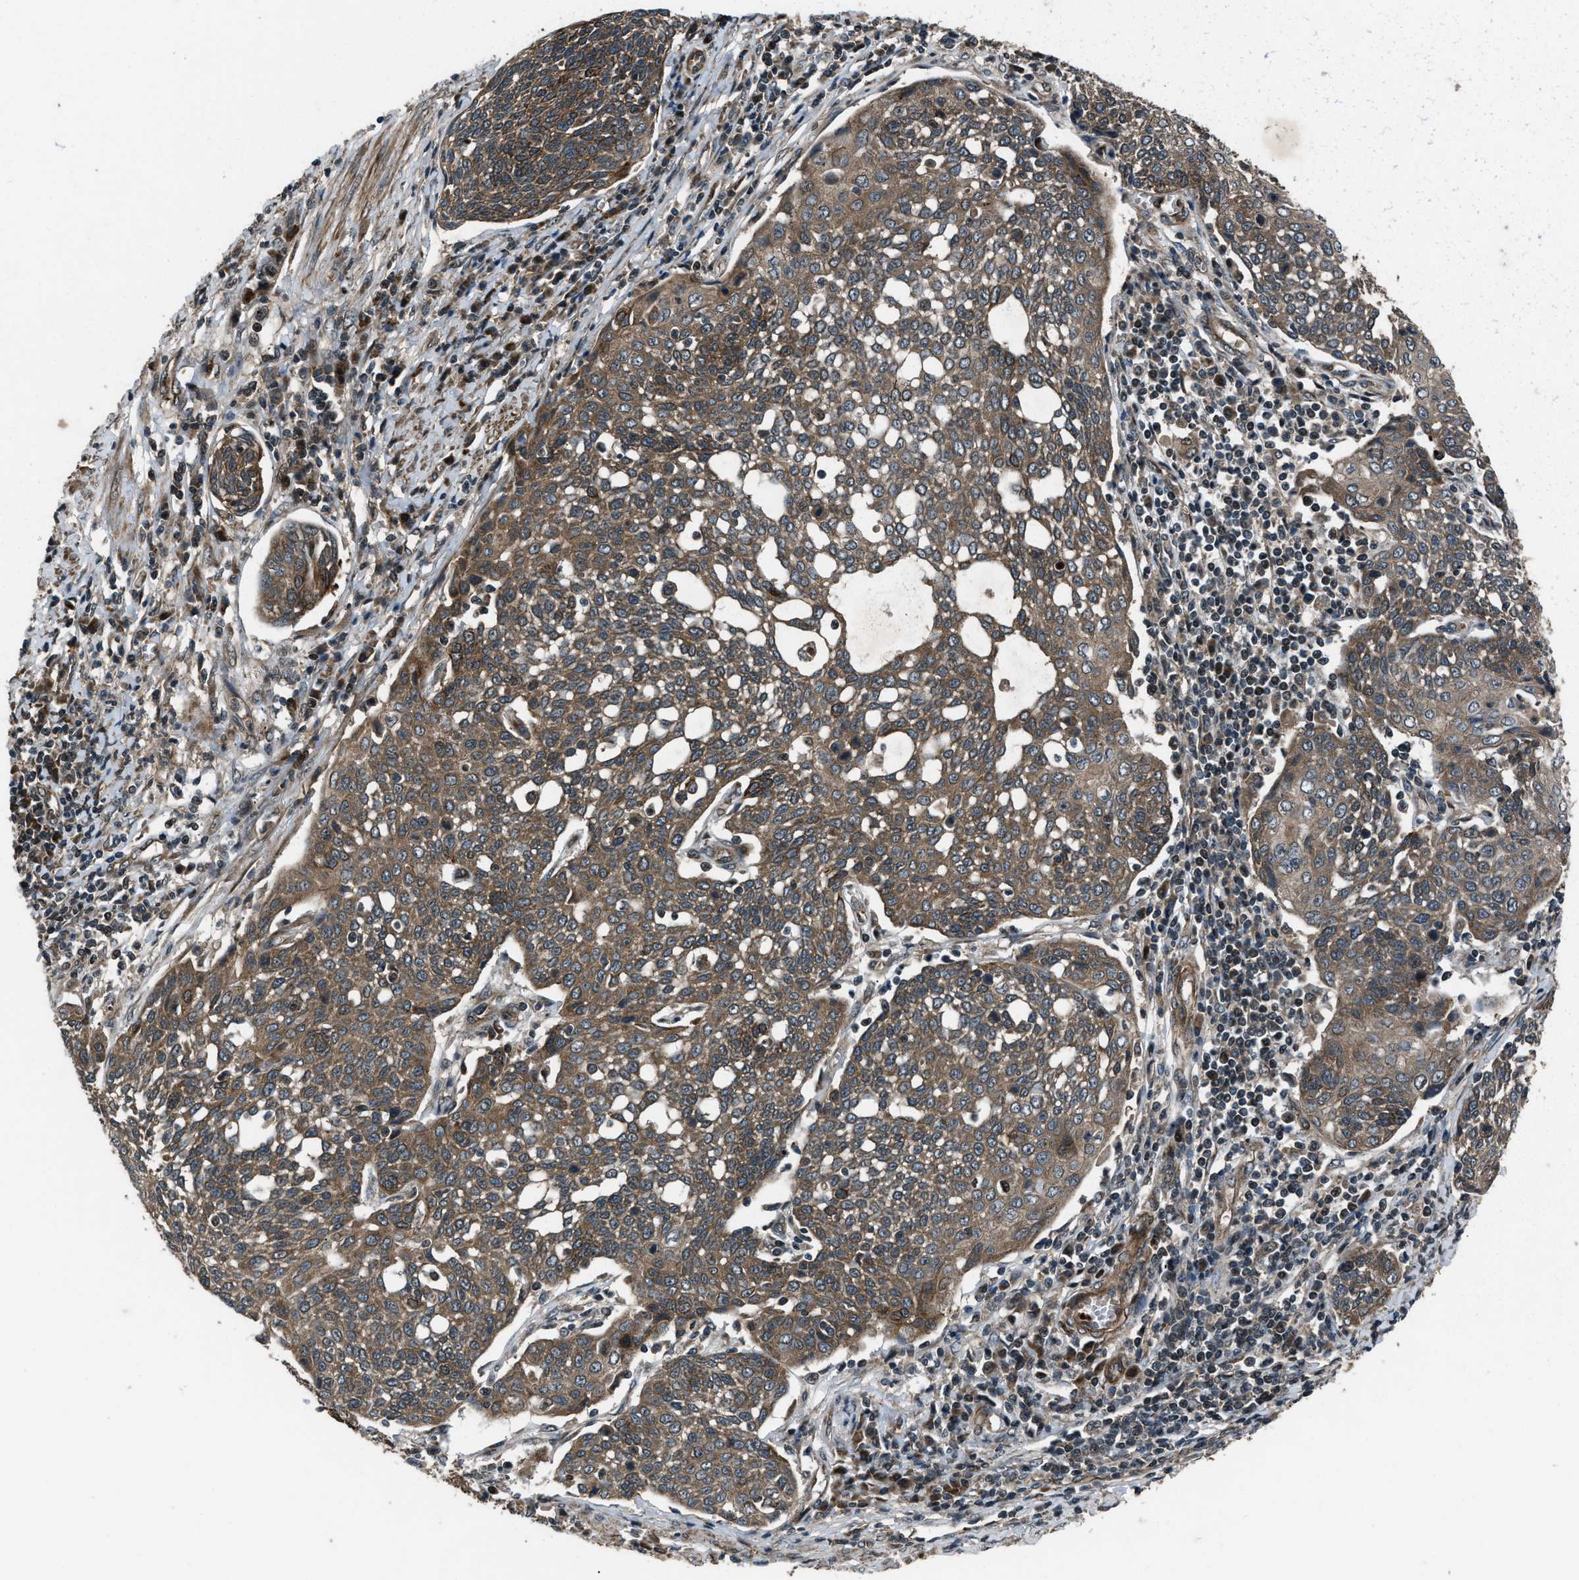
{"staining": {"intensity": "moderate", "quantity": ">75%", "location": "cytoplasmic/membranous"}, "tissue": "cervical cancer", "cell_type": "Tumor cells", "image_type": "cancer", "snomed": [{"axis": "morphology", "description": "Squamous cell carcinoma, NOS"}, {"axis": "topography", "description": "Cervix"}], "caption": "Moderate cytoplasmic/membranous positivity for a protein is seen in approximately >75% of tumor cells of squamous cell carcinoma (cervical) using immunohistochemistry.", "gene": "IRAK4", "patient": {"sex": "female", "age": 34}}